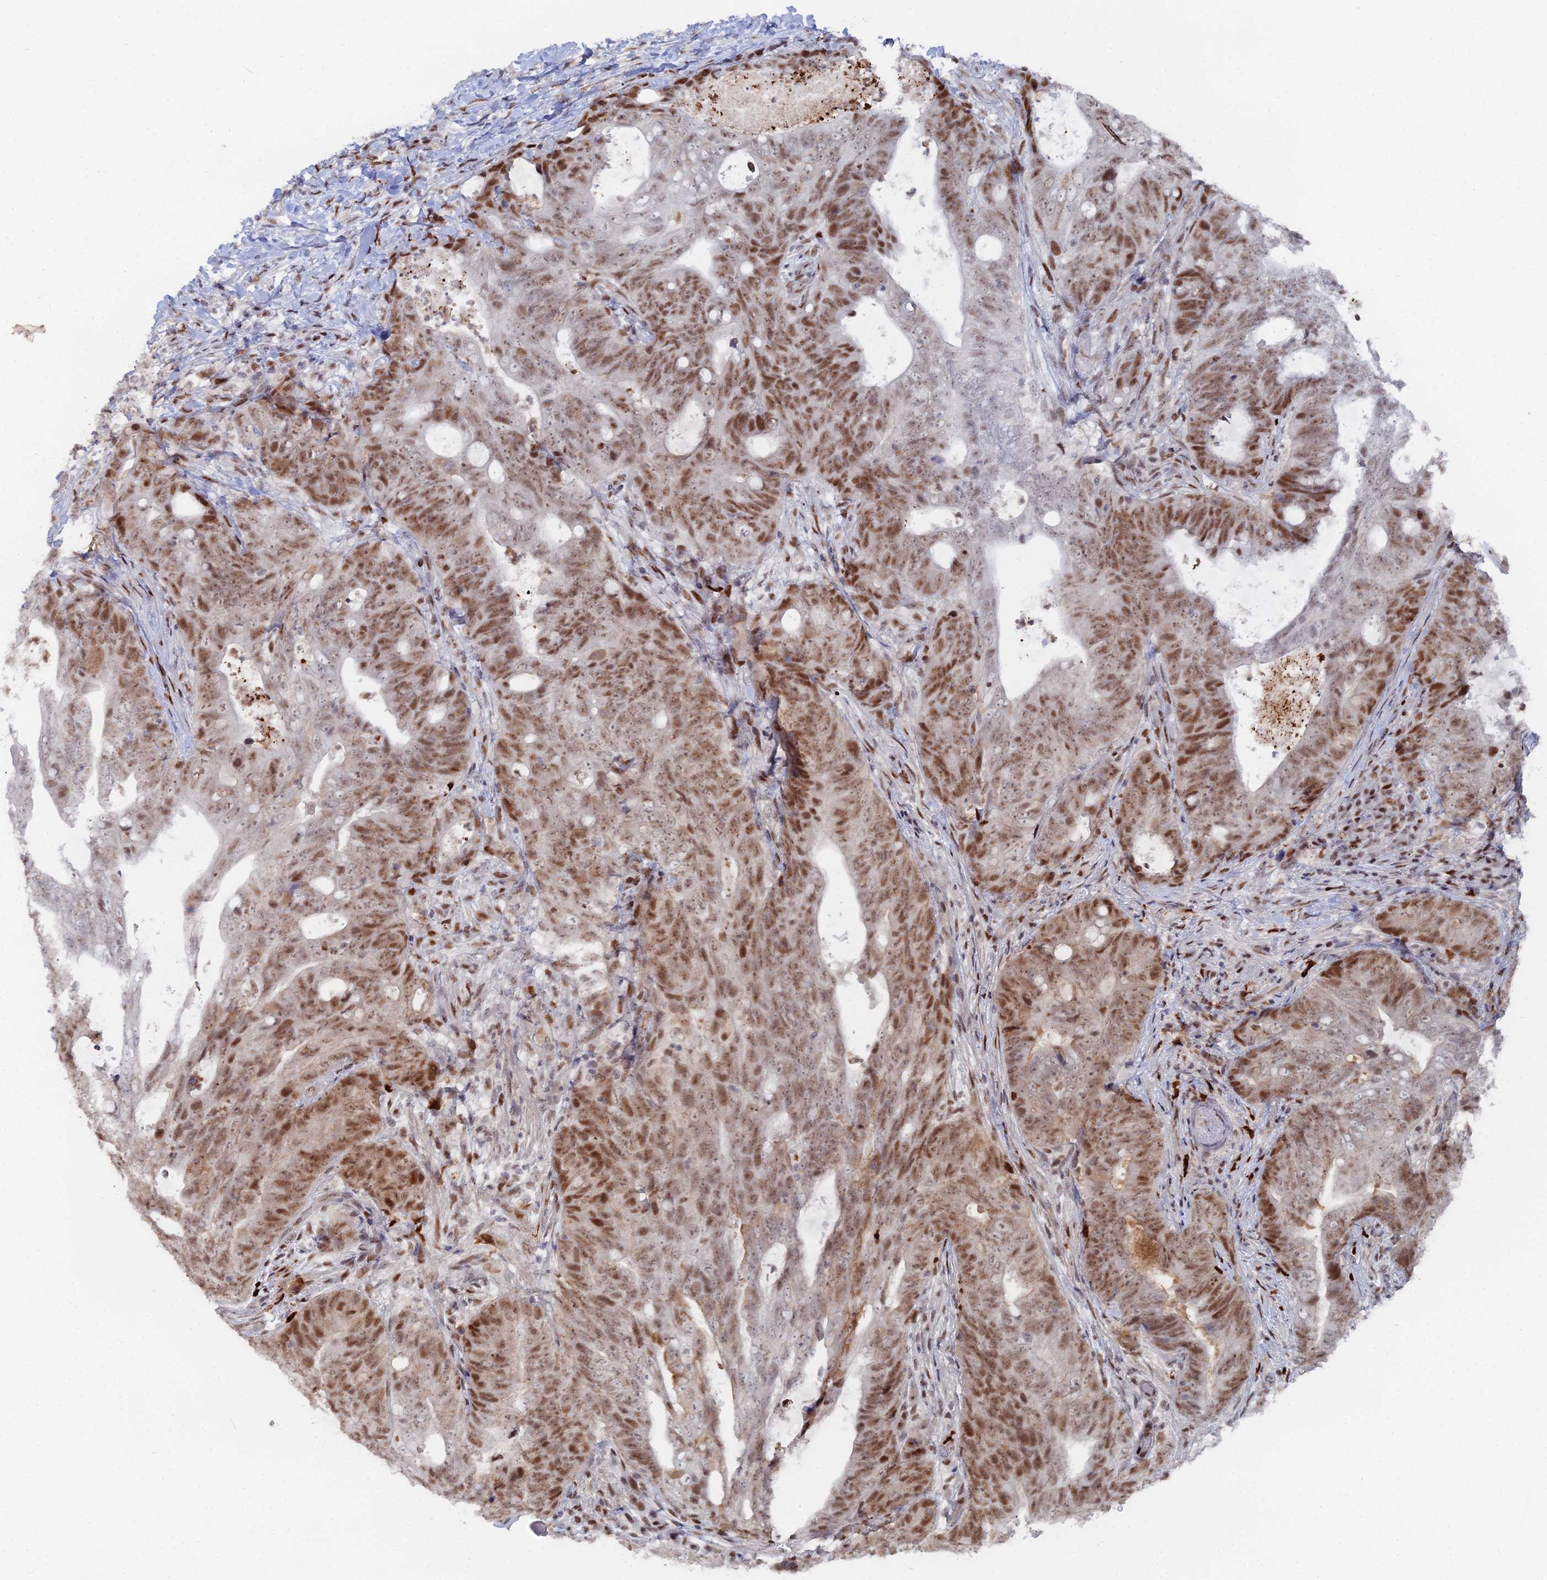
{"staining": {"intensity": "moderate", "quantity": ">75%", "location": "nuclear"}, "tissue": "colorectal cancer", "cell_type": "Tumor cells", "image_type": "cancer", "snomed": [{"axis": "morphology", "description": "Adenocarcinoma, NOS"}, {"axis": "topography", "description": "Colon"}], "caption": "There is medium levels of moderate nuclear positivity in tumor cells of colorectal adenocarcinoma, as demonstrated by immunohistochemical staining (brown color).", "gene": "GSC2", "patient": {"sex": "female", "age": 82}}